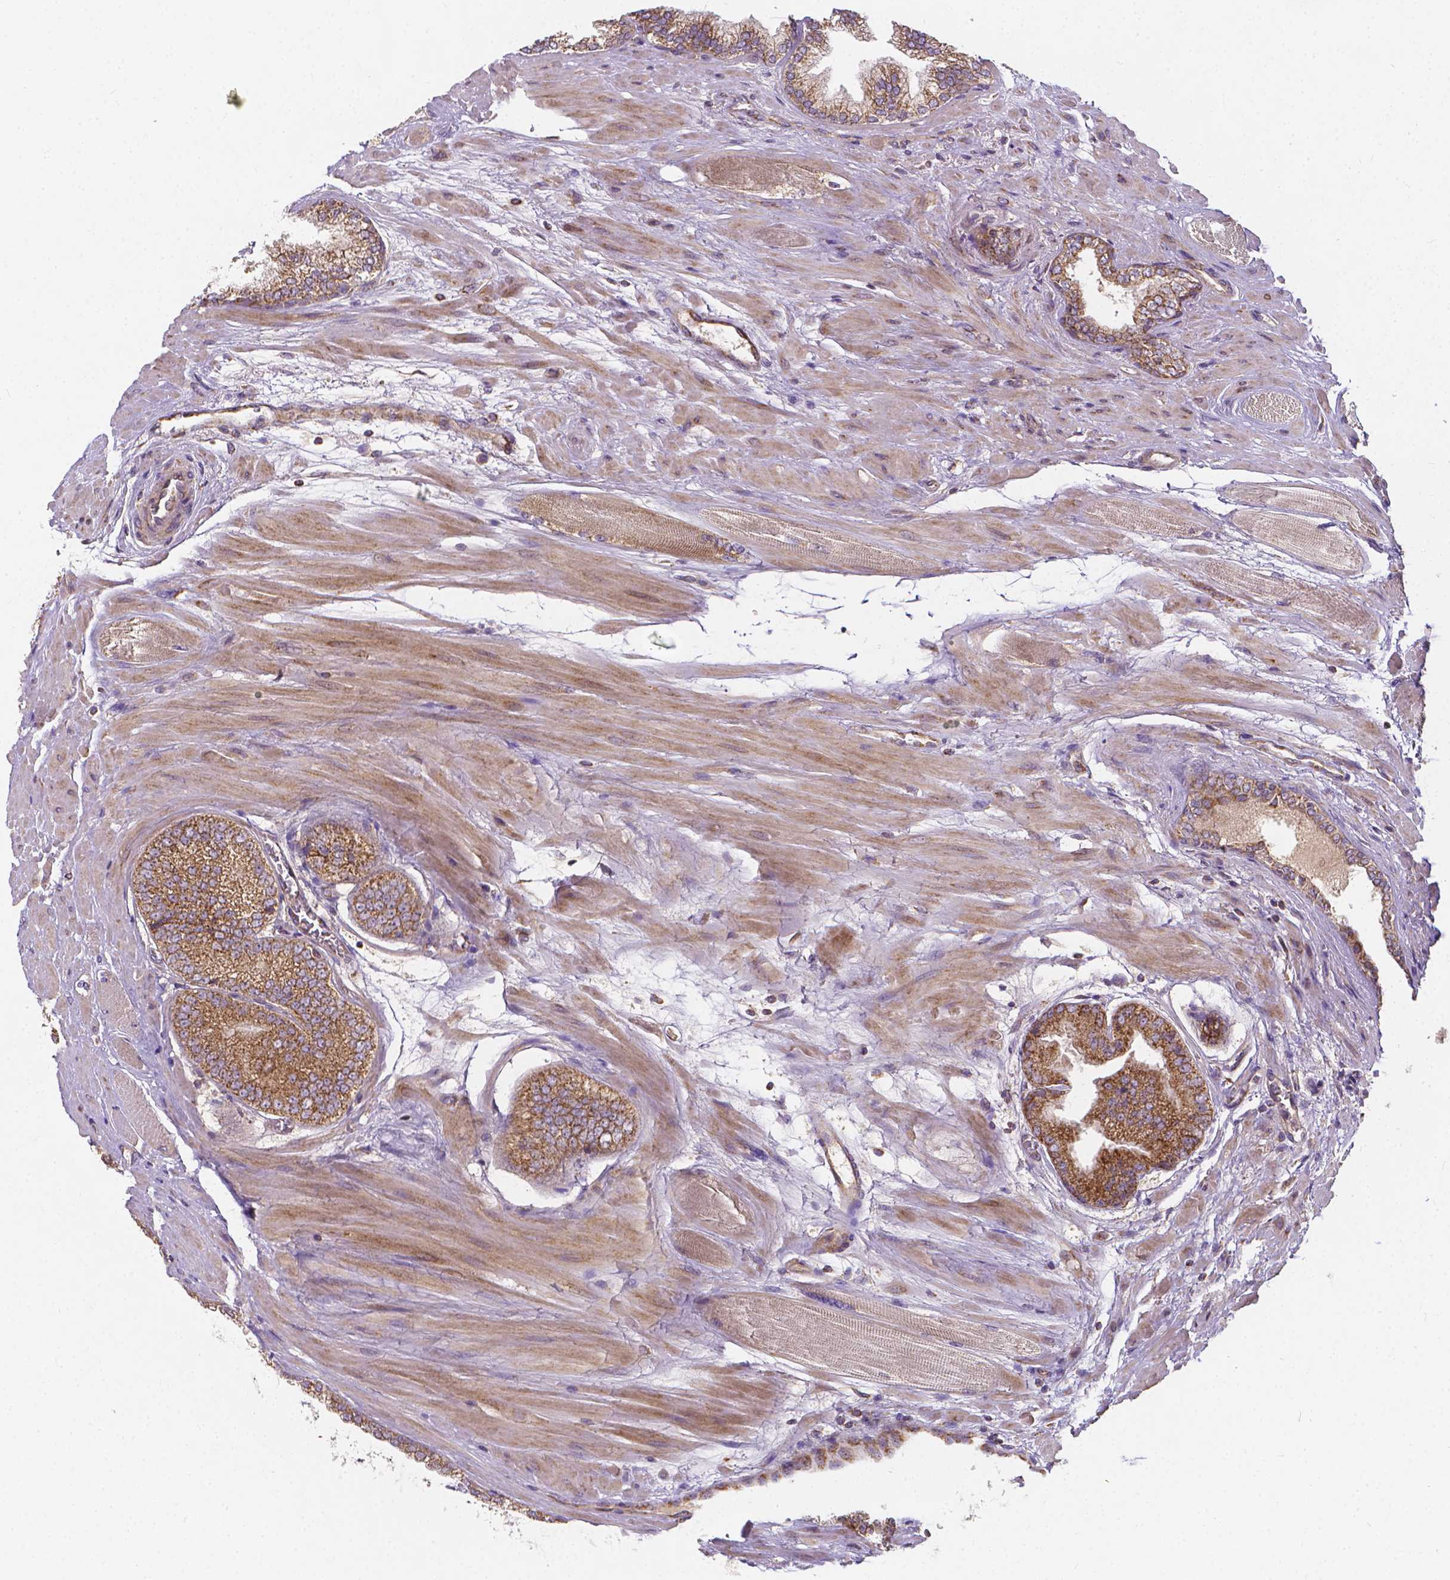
{"staining": {"intensity": "moderate", "quantity": ">75%", "location": "cytoplasmic/membranous"}, "tissue": "prostate cancer", "cell_type": "Tumor cells", "image_type": "cancer", "snomed": [{"axis": "morphology", "description": "Adenocarcinoma, High grade"}, {"axis": "topography", "description": "Prostate"}], "caption": "A micrograph of prostate adenocarcinoma (high-grade) stained for a protein shows moderate cytoplasmic/membranous brown staining in tumor cells.", "gene": "SNCAIP", "patient": {"sex": "male", "age": 64}}